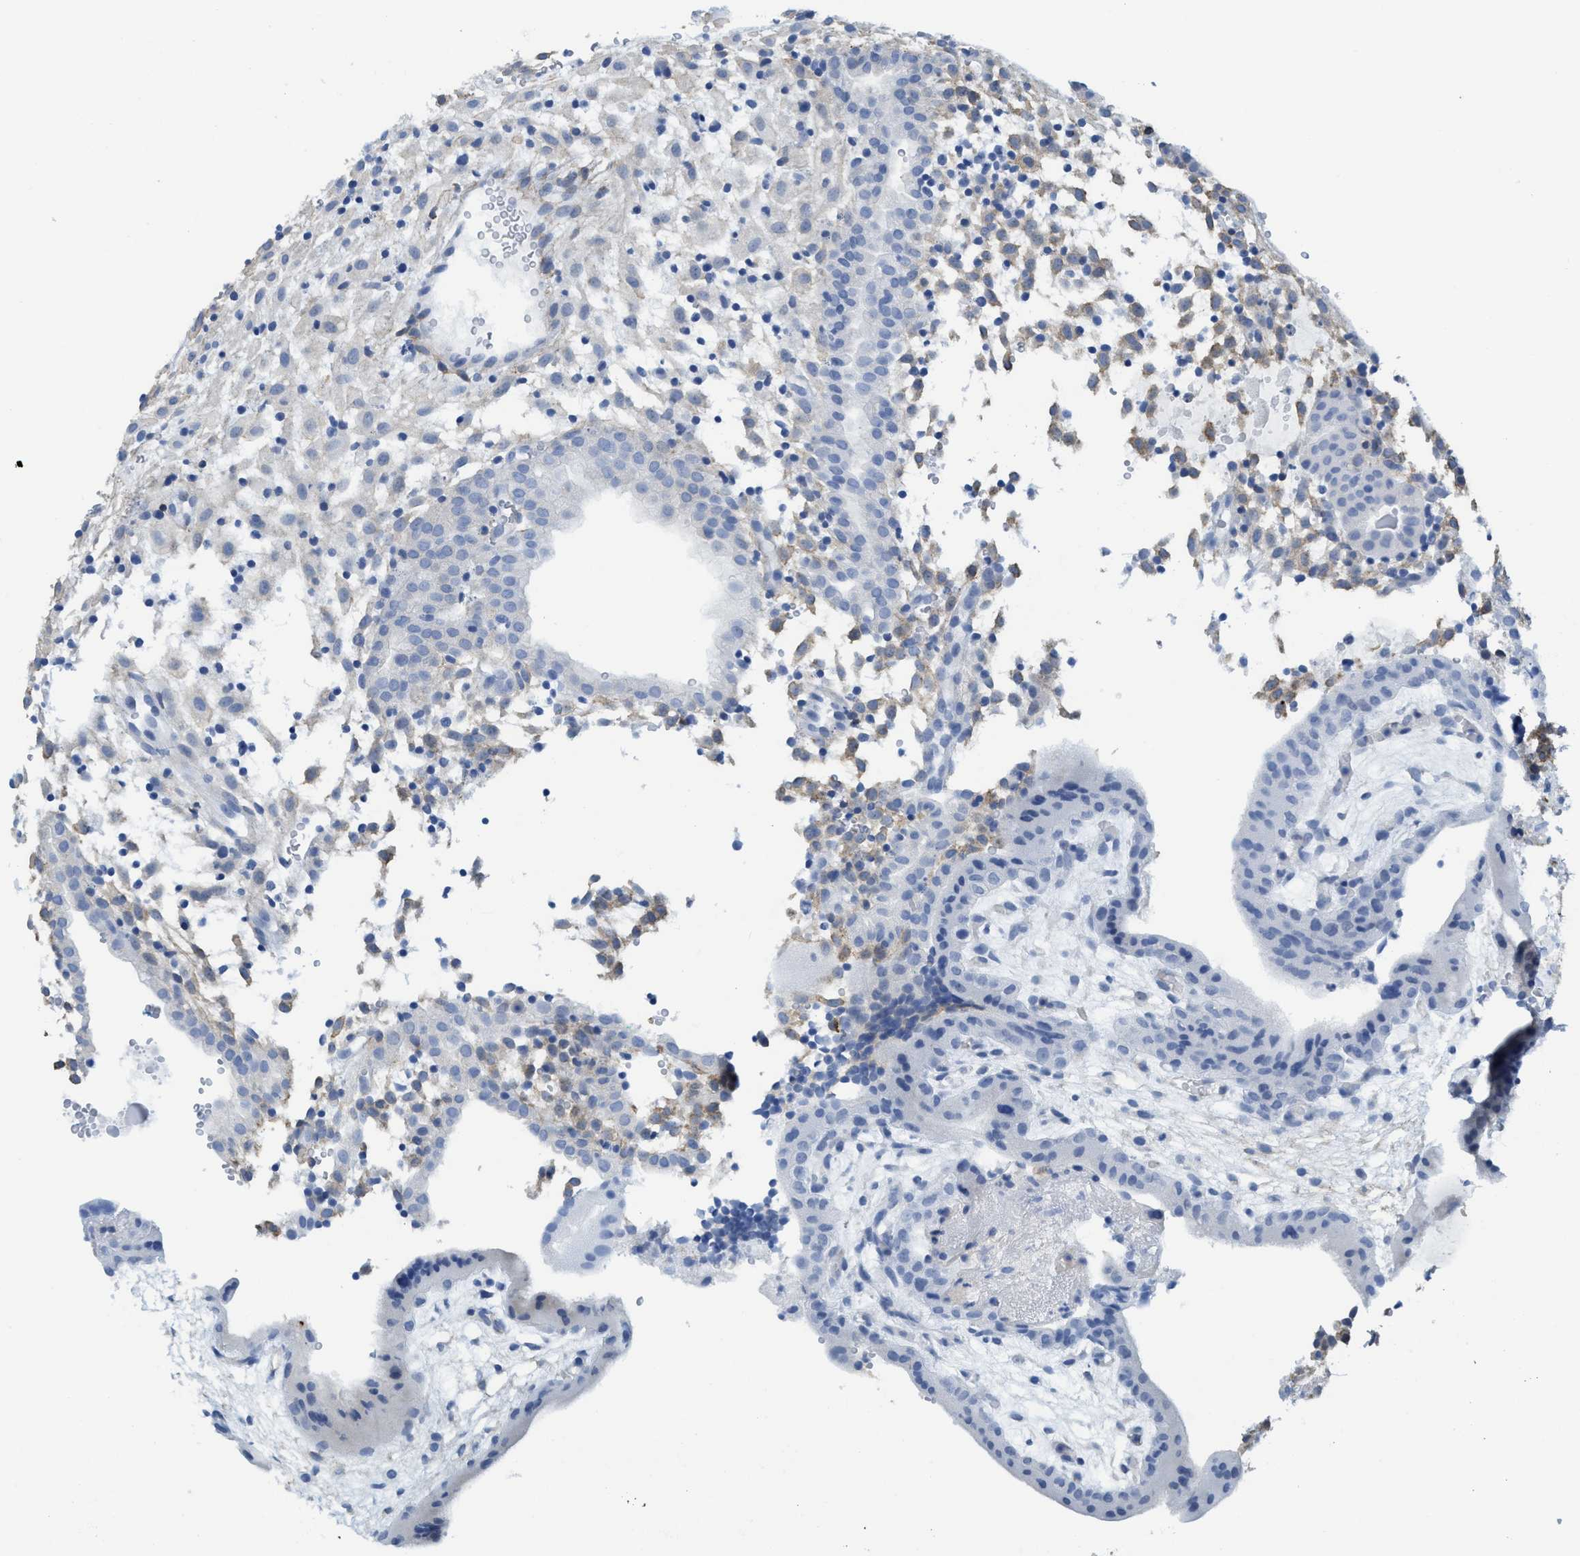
{"staining": {"intensity": "weak", "quantity": "<25%", "location": "cytoplasmic/membranous"}, "tissue": "placenta", "cell_type": "Decidual cells", "image_type": "normal", "snomed": [{"axis": "morphology", "description": "Normal tissue, NOS"}, {"axis": "topography", "description": "Placenta"}], "caption": "Immunohistochemical staining of normal human placenta reveals no significant positivity in decidual cells.", "gene": "TUB", "patient": {"sex": "female", "age": 18}}